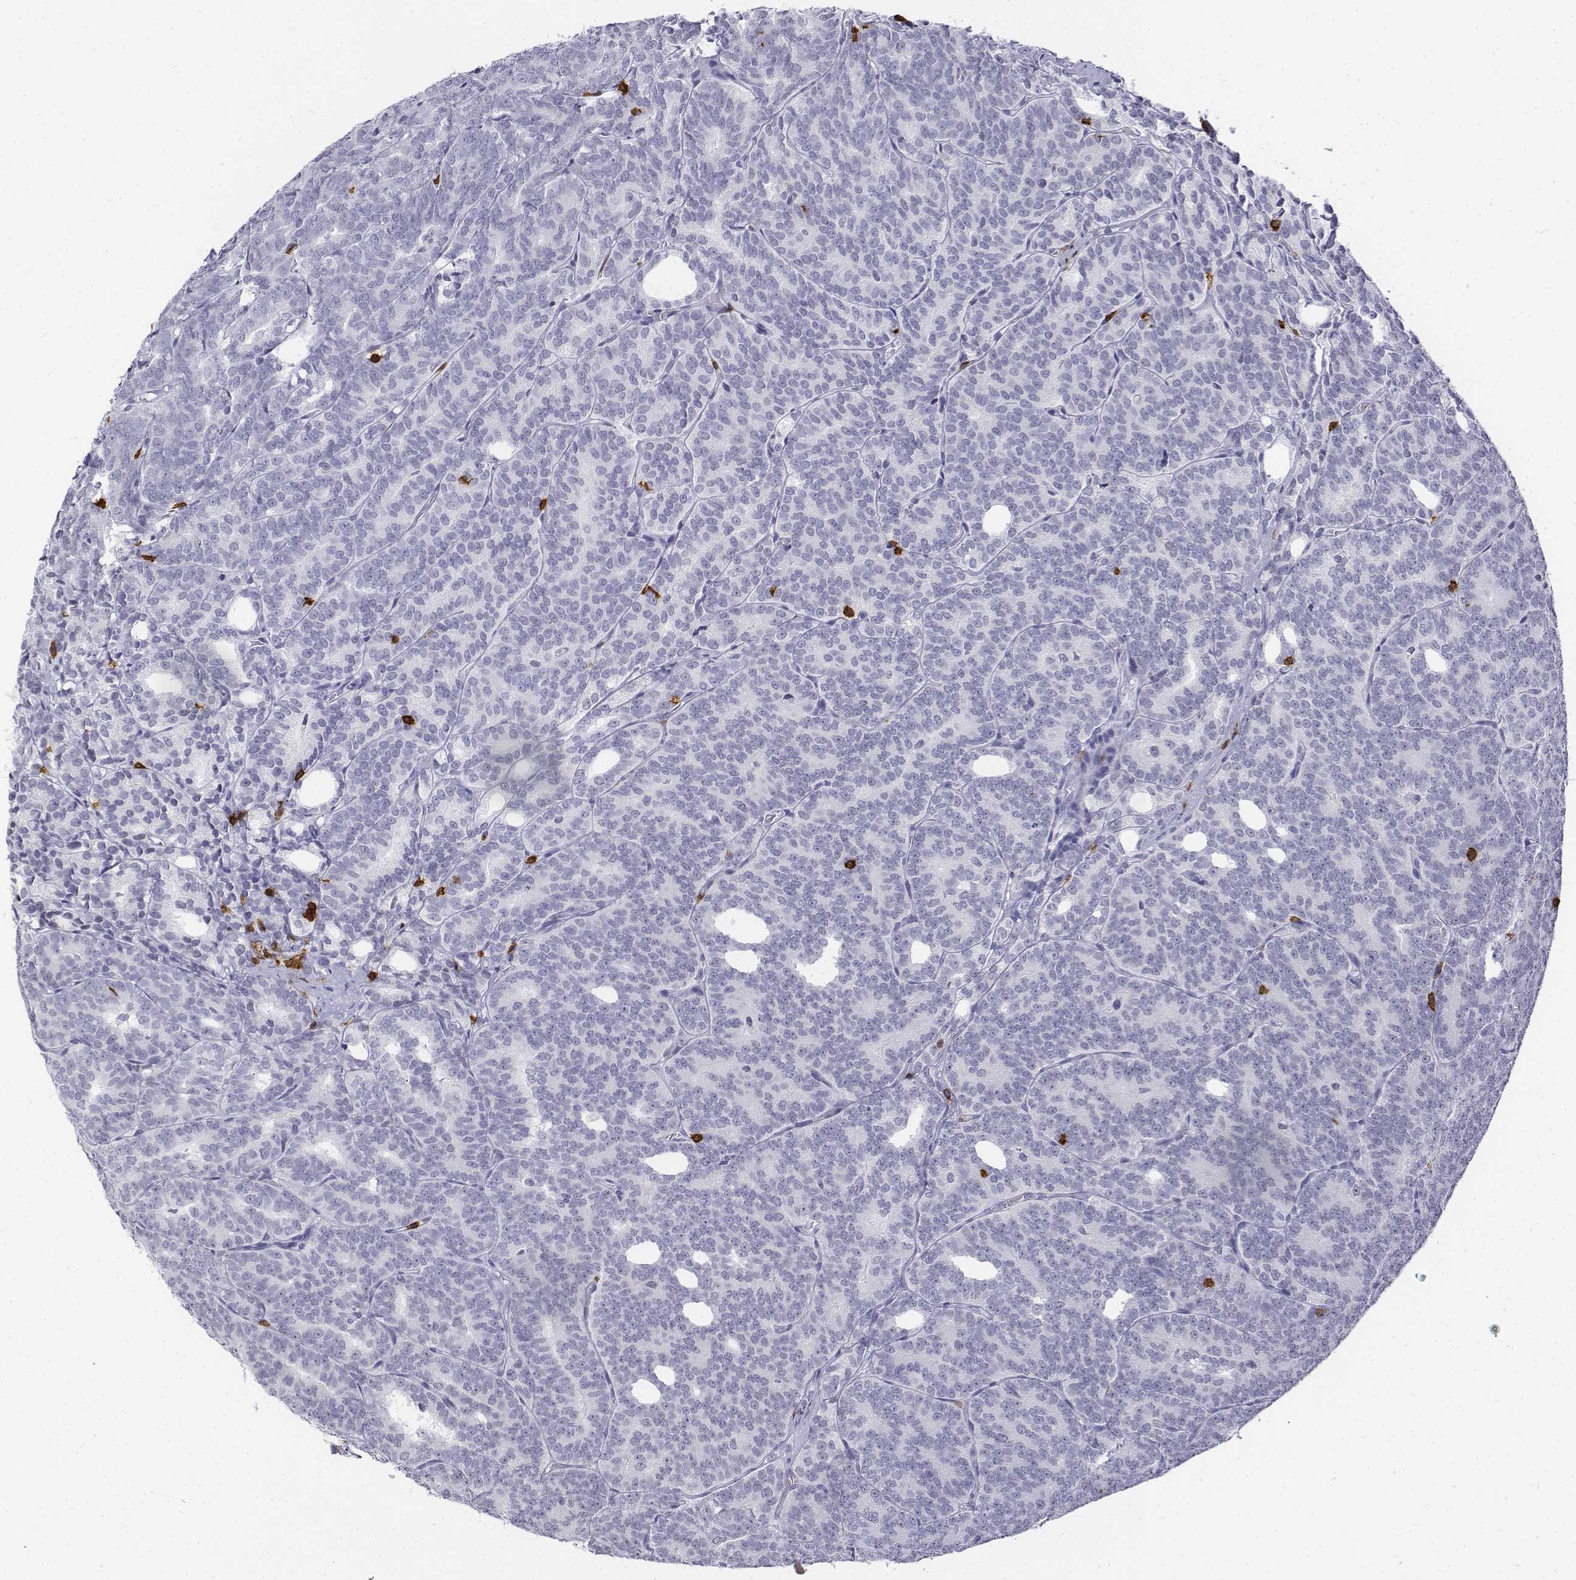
{"staining": {"intensity": "negative", "quantity": "none", "location": "none"}, "tissue": "prostate cancer", "cell_type": "Tumor cells", "image_type": "cancer", "snomed": [{"axis": "morphology", "description": "Adenocarcinoma, High grade"}, {"axis": "topography", "description": "Prostate"}], "caption": "Tumor cells are negative for brown protein staining in prostate cancer.", "gene": "CD3E", "patient": {"sex": "male", "age": 53}}